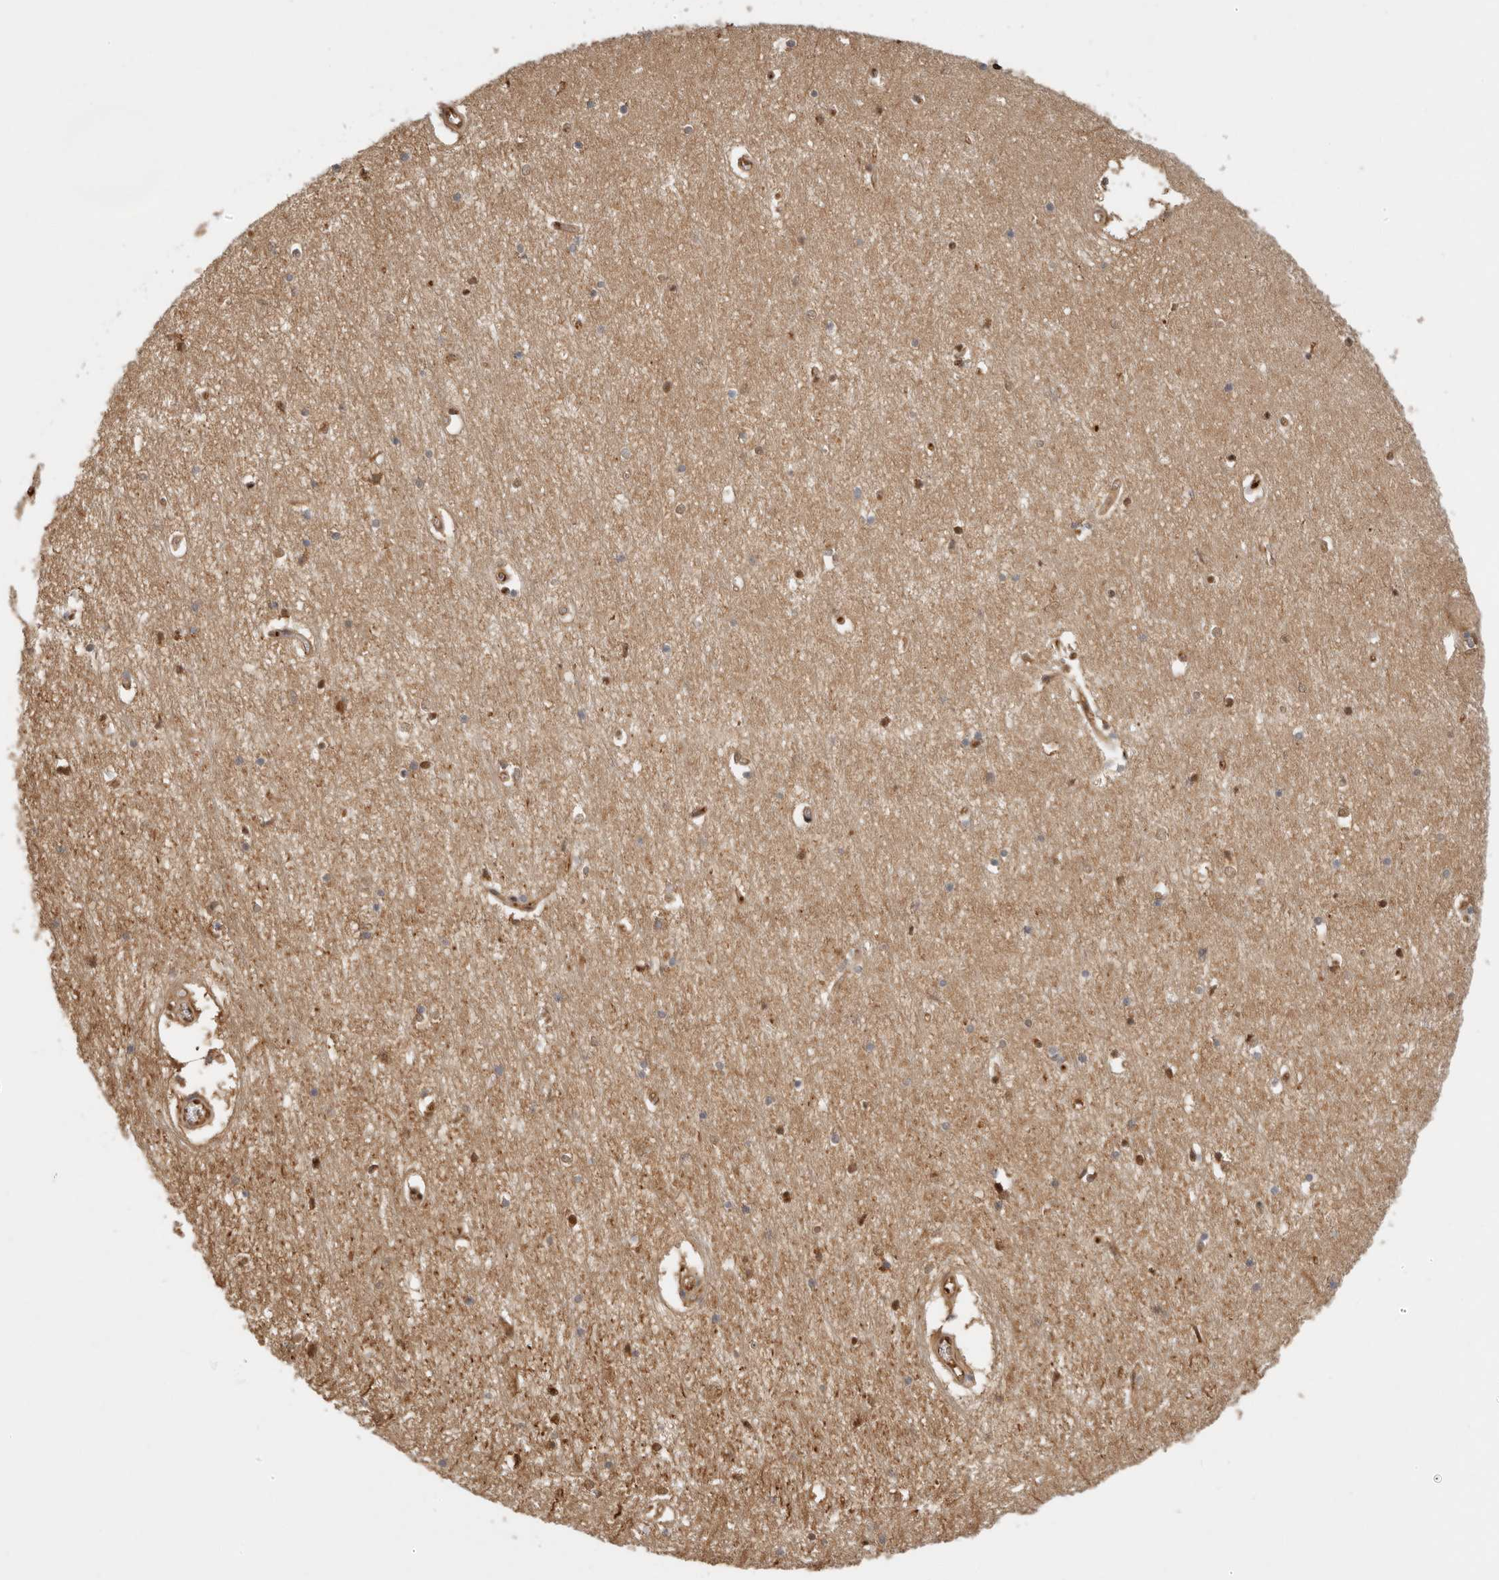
{"staining": {"intensity": "moderate", "quantity": "25%-75%", "location": "nuclear"}, "tissue": "hippocampus", "cell_type": "Glial cells", "image_type": "normal", "snomed": [{"axis": "morphology", "description": "Normal tissue, NOS"}, {"axis": "topography", "description": "Hippocampus"}], "caption": "High-power microscopy captured an IHC histopathology image of normal hippocampus, revealing moderate nuclear expression in about 25%-75% of glial cells. (DAB IHC with brightfield microscopy, high magnification).", "gene": "PSMA5", "patient": {"sex": "male", "age": 70}}